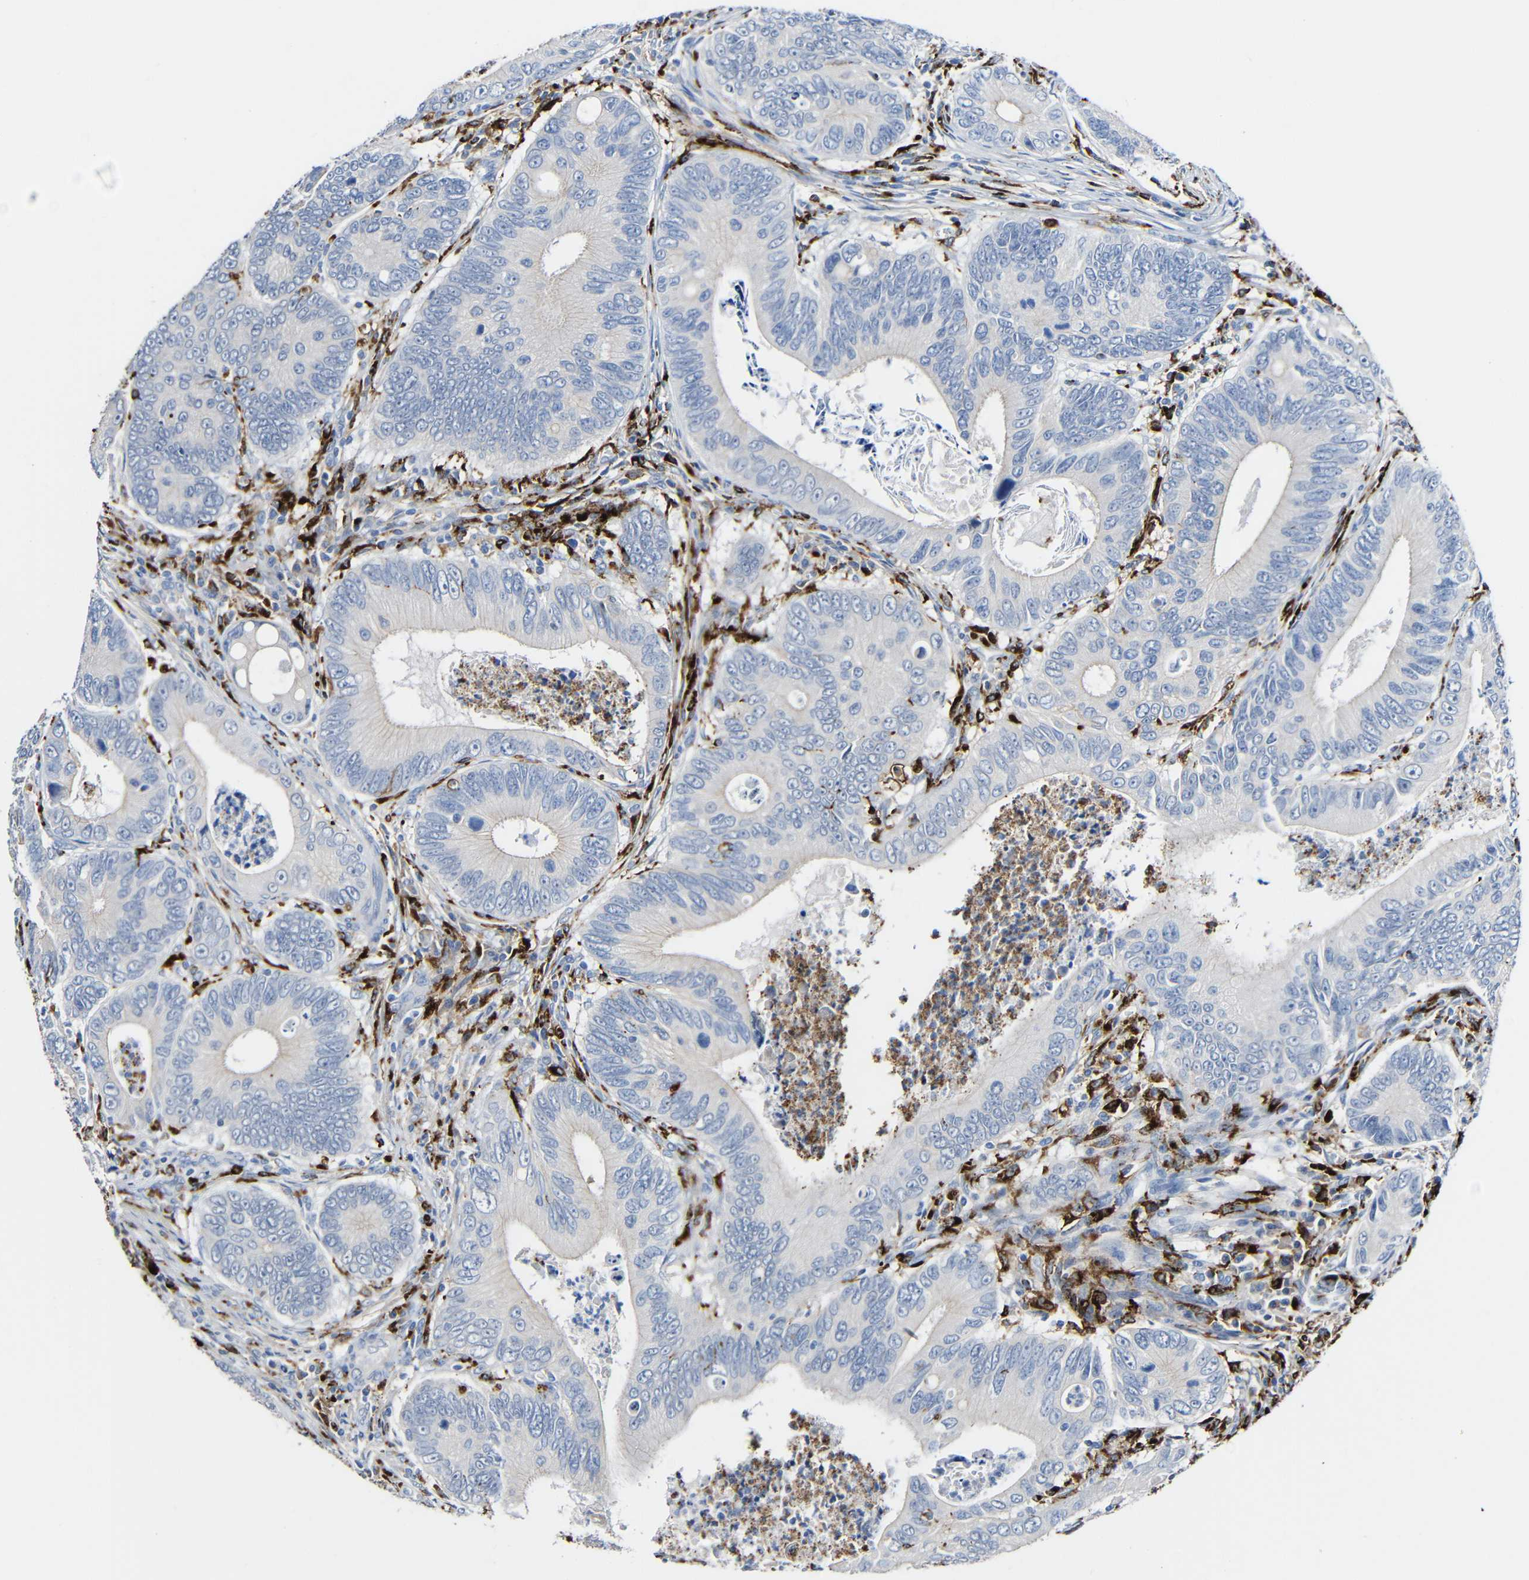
{"staining": {"intensity": "weak", "quantity": ">75%", "location": "cytoplasmic/membranous"}, "tissue": "colorectal cancer", "cell_type": "Tumor cells", "image_type": "cancer", "snomed": [{"axis": "morphology", "description": "Inflammation, NOS"}, {"axis": "morphology", "description": "Adenocarcinoma, NOS"}, {"axis": "topography", "description": "Colon"}], "caption": "Protein expression analysis of human colorectal cancer reveals weak cytoplasmic/membranous staining in about >75% of tumor cells.", "gene": "HLA-DMA", "patient": {"sex": "male", "age": 72}}